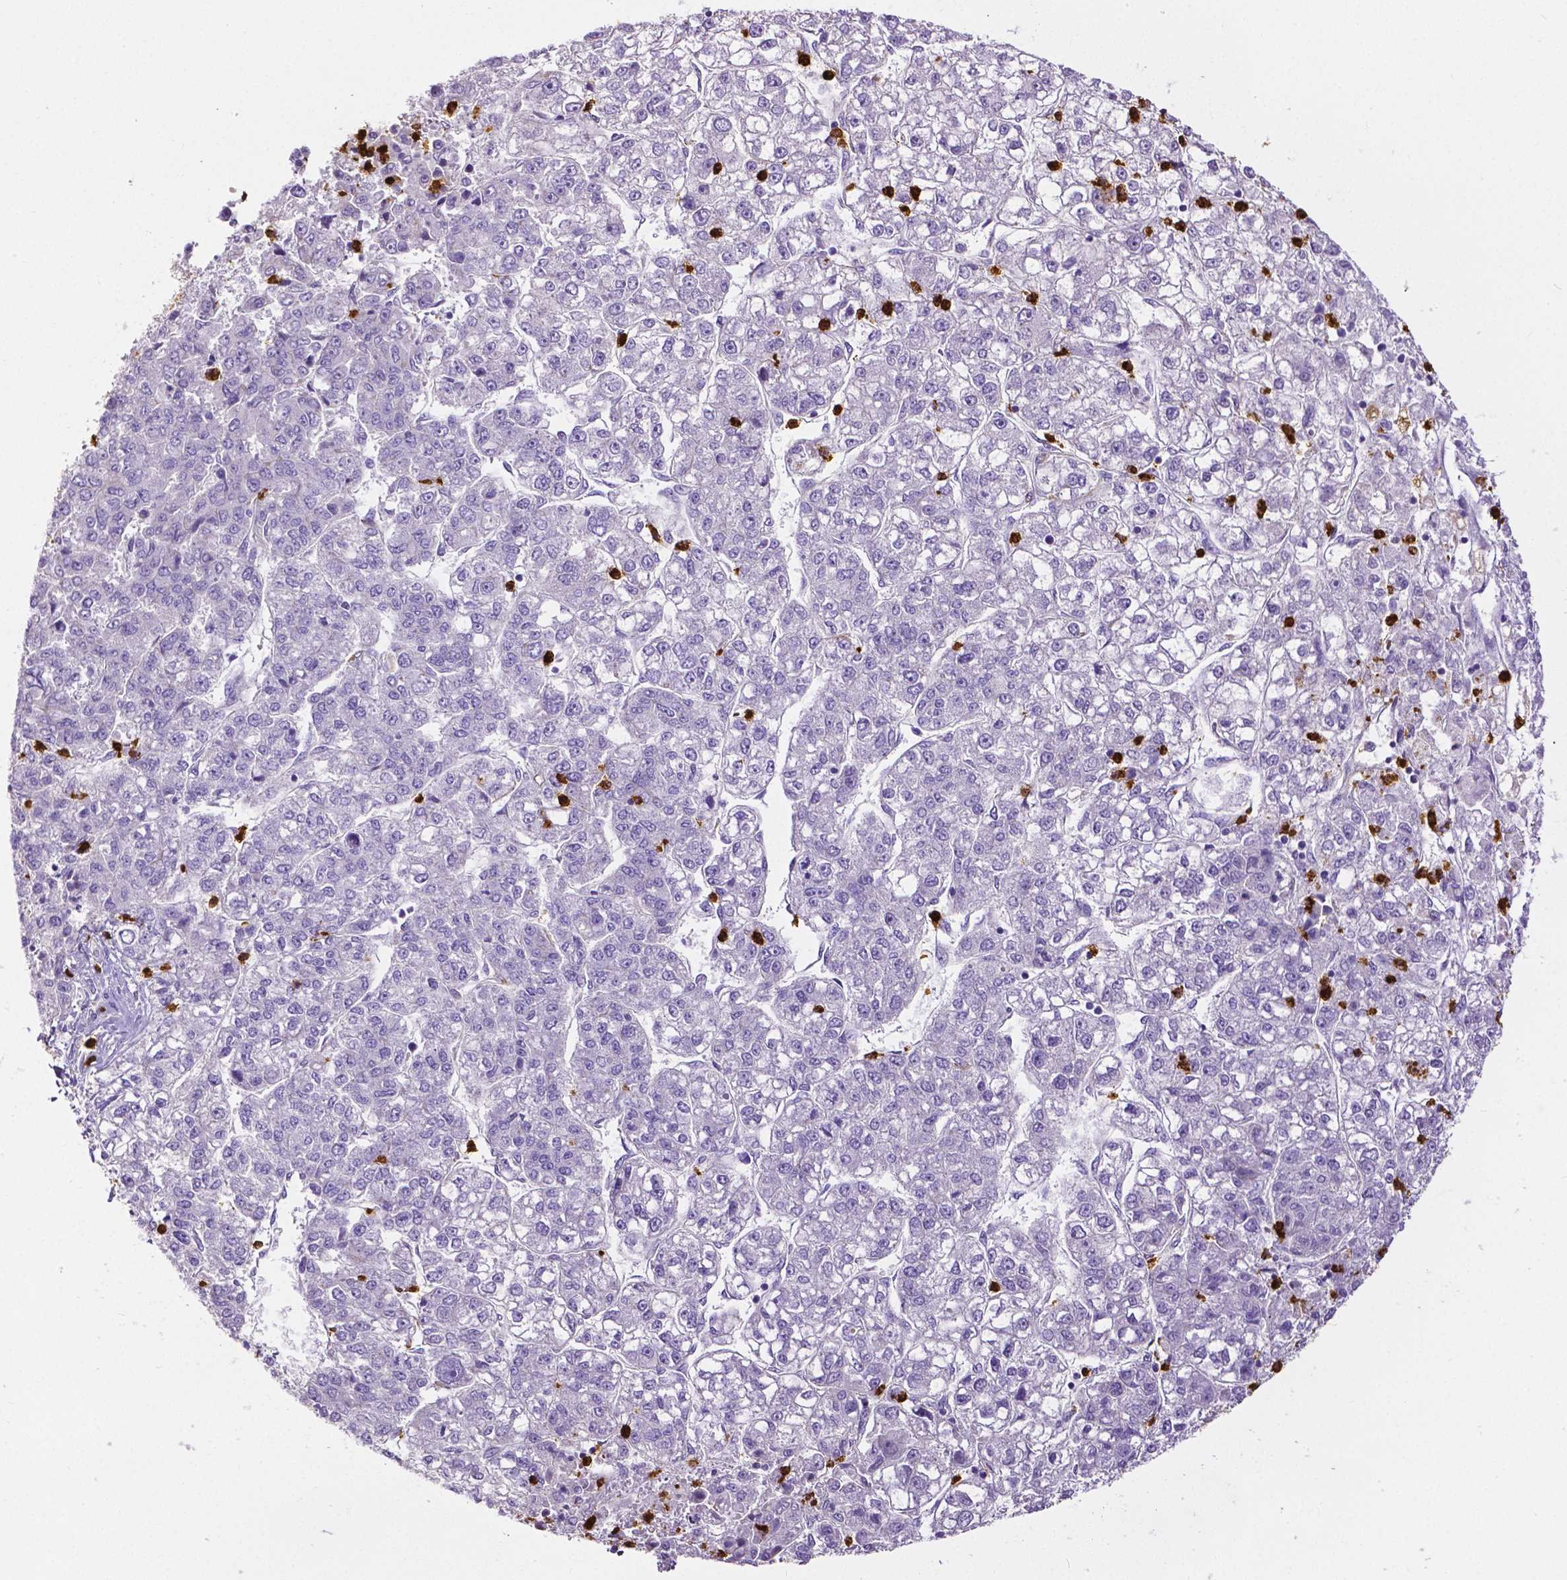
{"staining": {"intensity": "negative", "quantity": "none", "location": "none"}, "tissue": "liver cancer", "cell_type": "Tumor cells", "image_type": "cancer", "snomed": [{"axis": "morphology", "description": "Carcinoma, Hepatocellular, NOS"}, {"axis": "topography", "description": "Liver"}], "caption": "DAB (3,3'-diaminobenzidine) immunohistochemical staining of liver hepatocellular carcinoma shows no significant positivity in tumor cells.", "gene": "MMP9", "patient": {"sex": "male", "age": 56}}